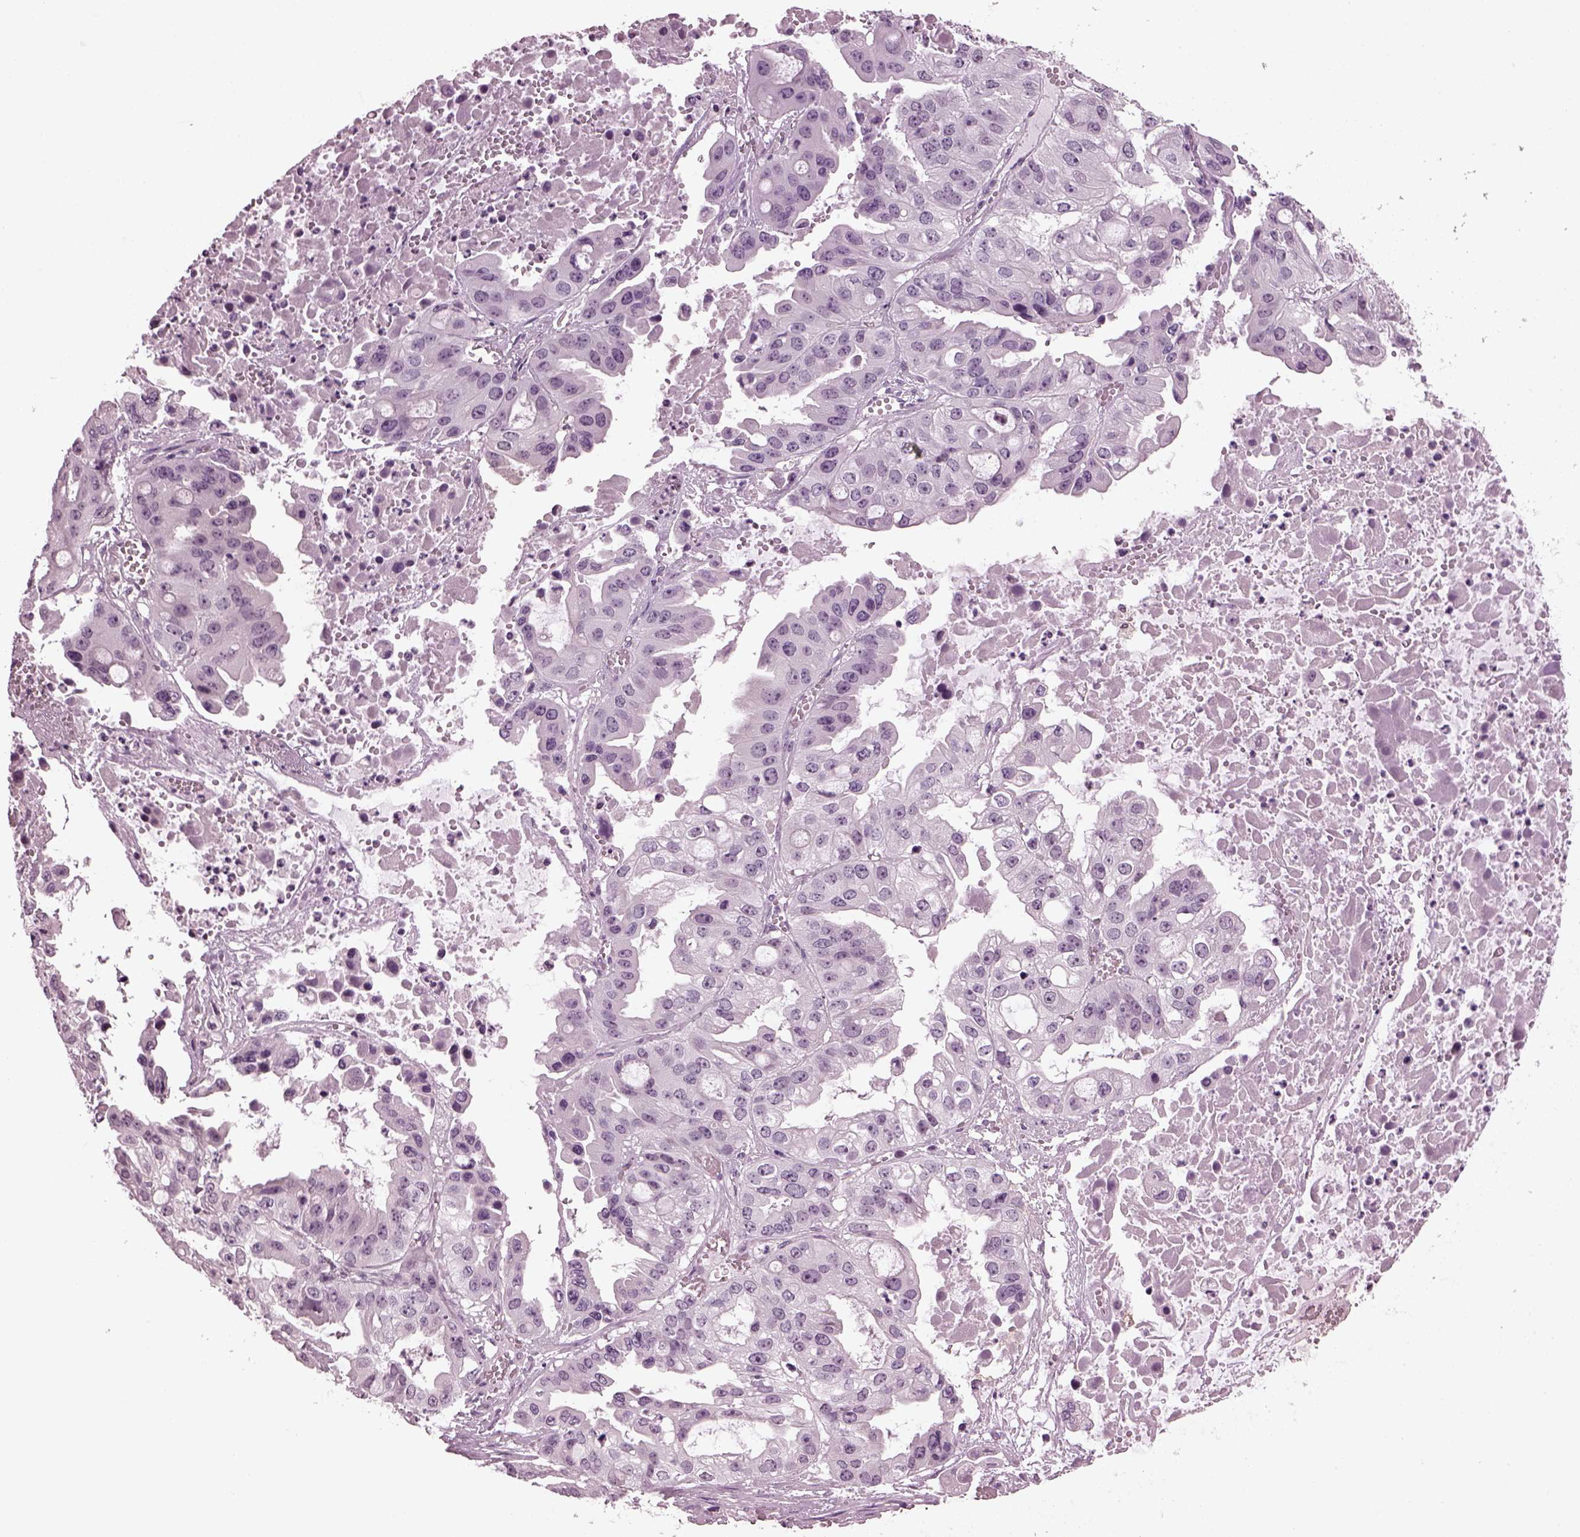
{"staining": {"intensity": "negative", "quantity": "none", "location": "none"}, "tissue": "ovarian cancer", "cell_type": "Tumor cells", "image_type": "cancer", "snomed": [{"axis": "morphology", "description": "Cystadenocarcinoma, serous, NOS"}, {"axis": "topography", "description": "Ovary"}], "caption": "Immunohistochemistry histopathology image of neoplastic tissue: human serous cystadenocarcinoma (ovarian) stained with DAB (3,3'-diaminobenzidine) demonstrates no significant protein staining in tumor cells.", "gene": "SLC6A17", "patient": {"sex": "female", "age": 56}}